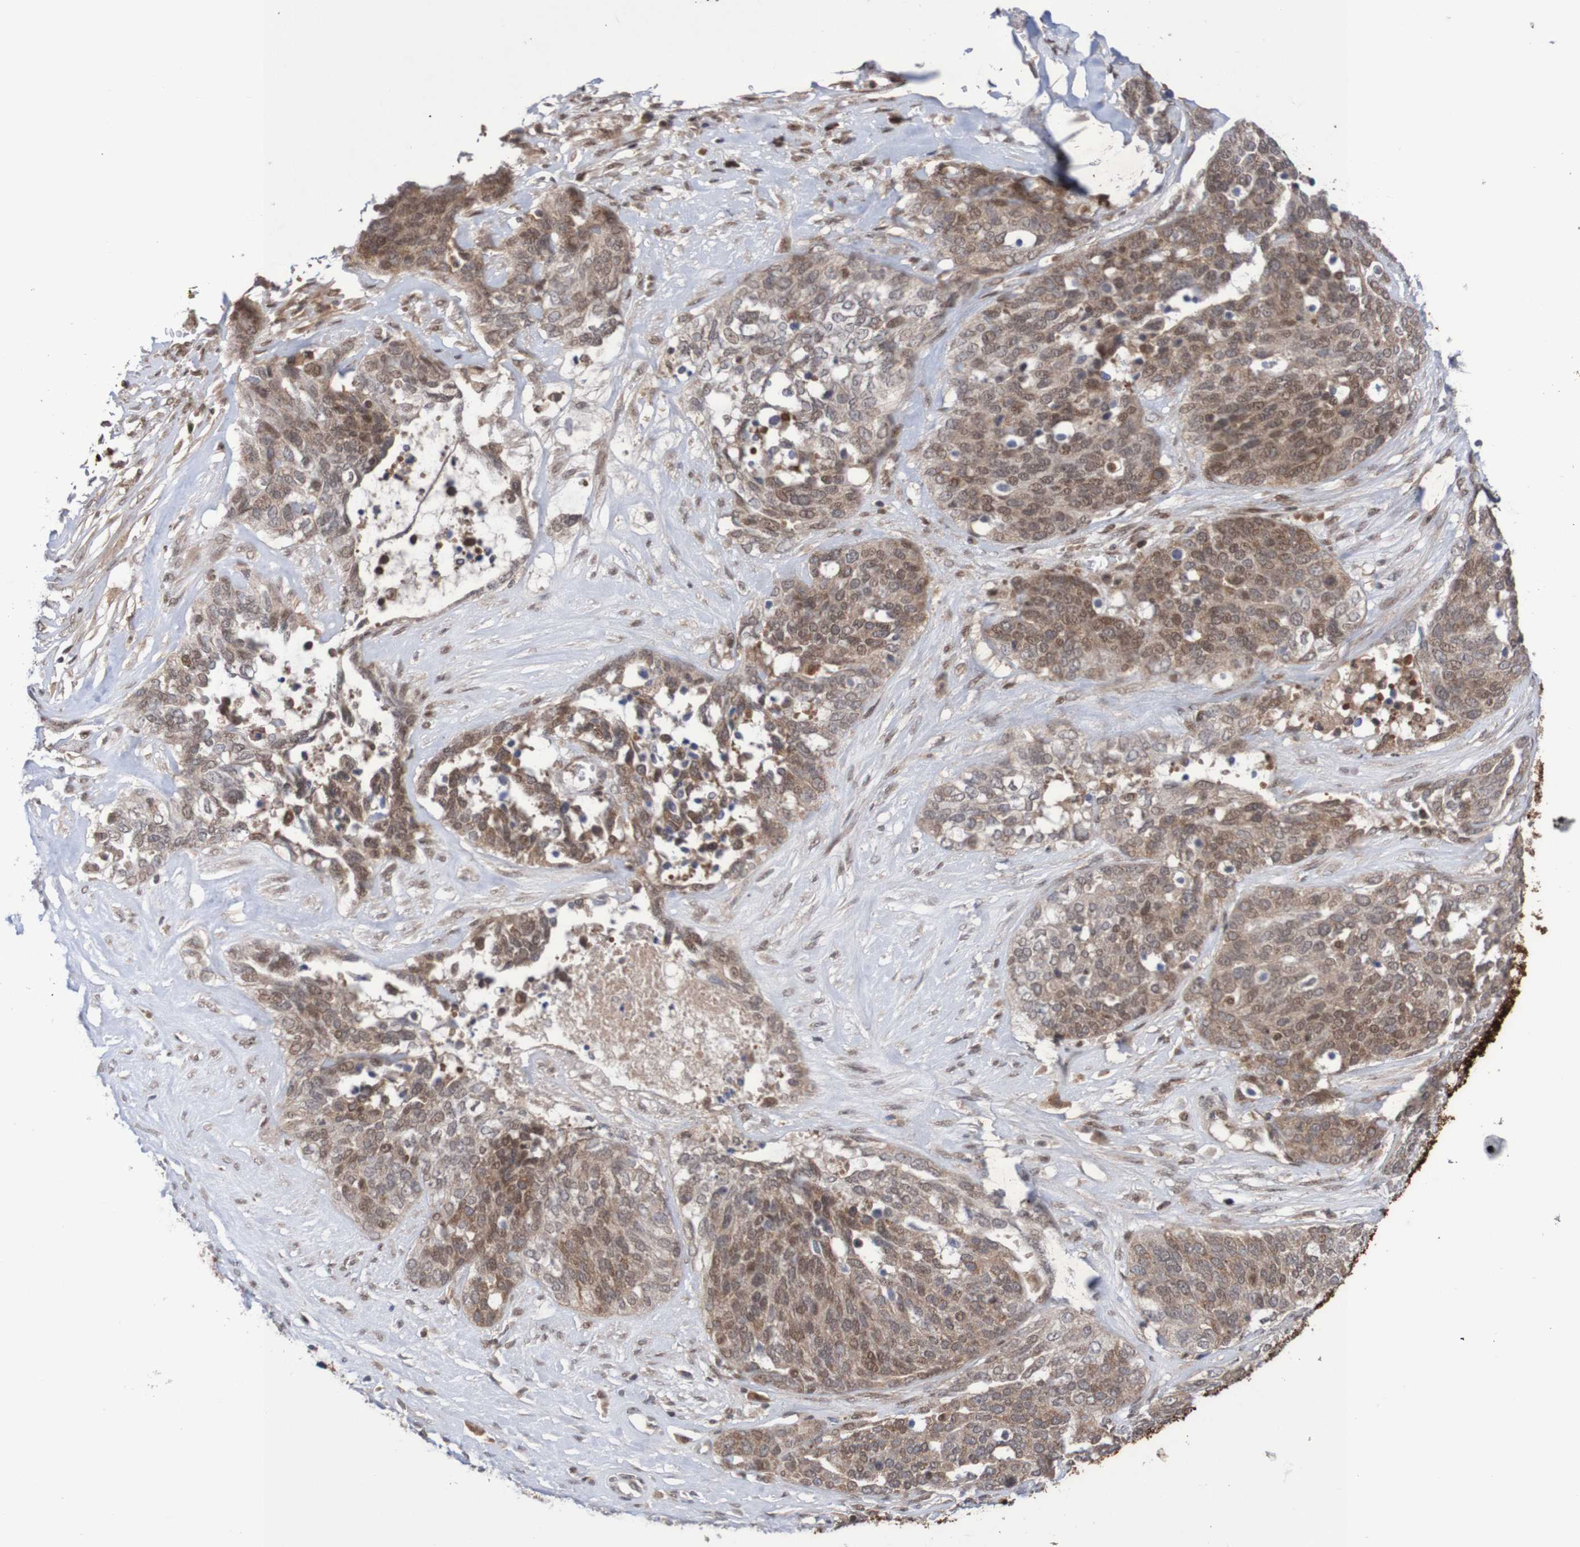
{"staining": {"intensity": "weak", "quantity": ">75%", "location": "cytoplasmic/membranous,nuclear"}, "tissue": "ovarian cancer", "cell_type": "Tumor cells", "image_type": "cancer", "snomed": [{"axis": "morphology", "description": "Cystadenocarcinoma, serous, NOS"}, {"axis": "topography", "description": "Ovary"}], "caption": "Brown immunohistochemical staining in ovarian cancer (serous cystadenocarcinoma) demonstrates weak cytoplasmic/membranous and nuclear staining in approximately >75% of tumor cells.", "gene": "ITLN1", "patient": {"sex": "female", "age": 44}}